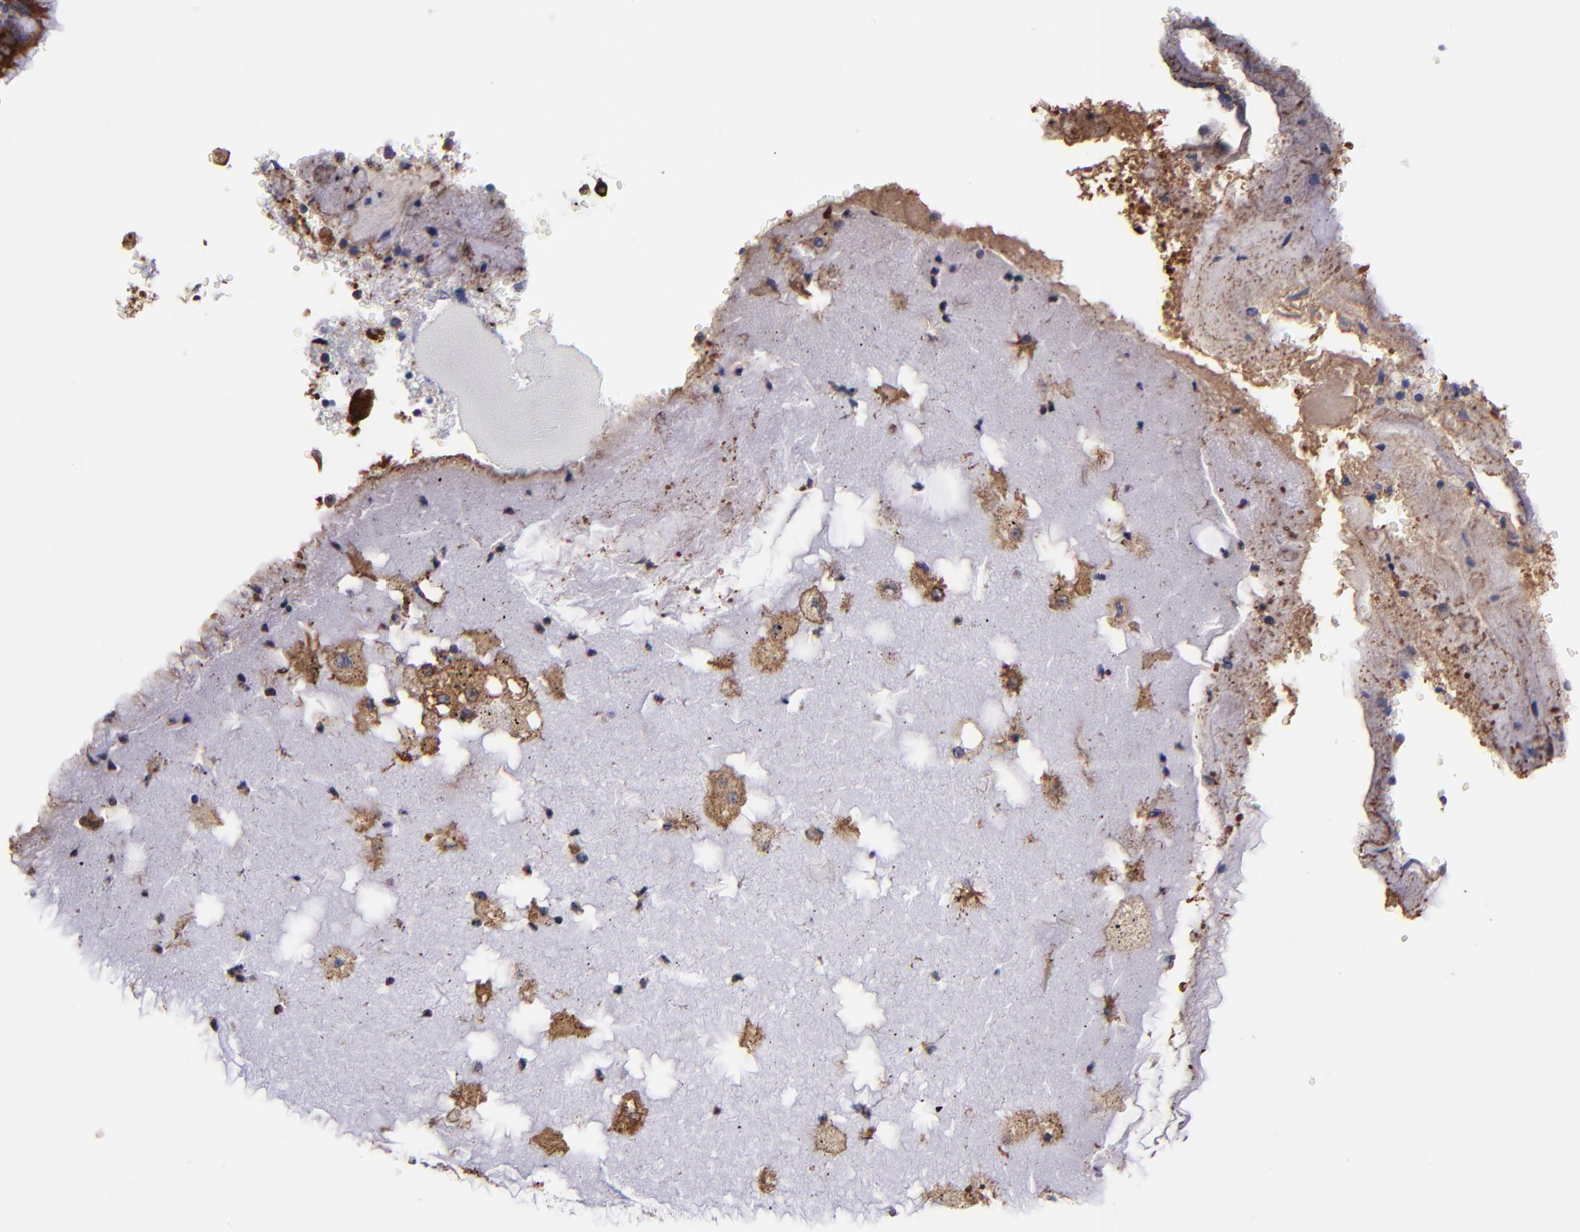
{"staining": {"intensity": "moderate", "quantity": ">75%", "location": "cytoplasmic/membranous"}, "tissue": "bronchus", "cell_type": "Respiratory epithelial cells", "image_type": "normal", "snomed": [{"axis": "morphology", "description": "Normal tissue, NOS"}, {"axis": "topography", "description": "Bronchus"}, {"axis": "topography", "description": "Lung"}], "caption": "A brown stain highlights moderate cytoplasmic/membranous staining of a protein in respiratory epithelial cells of normal bronchus.", "gene": "MVP", "patient": {"sex": "female", "age": 56}}